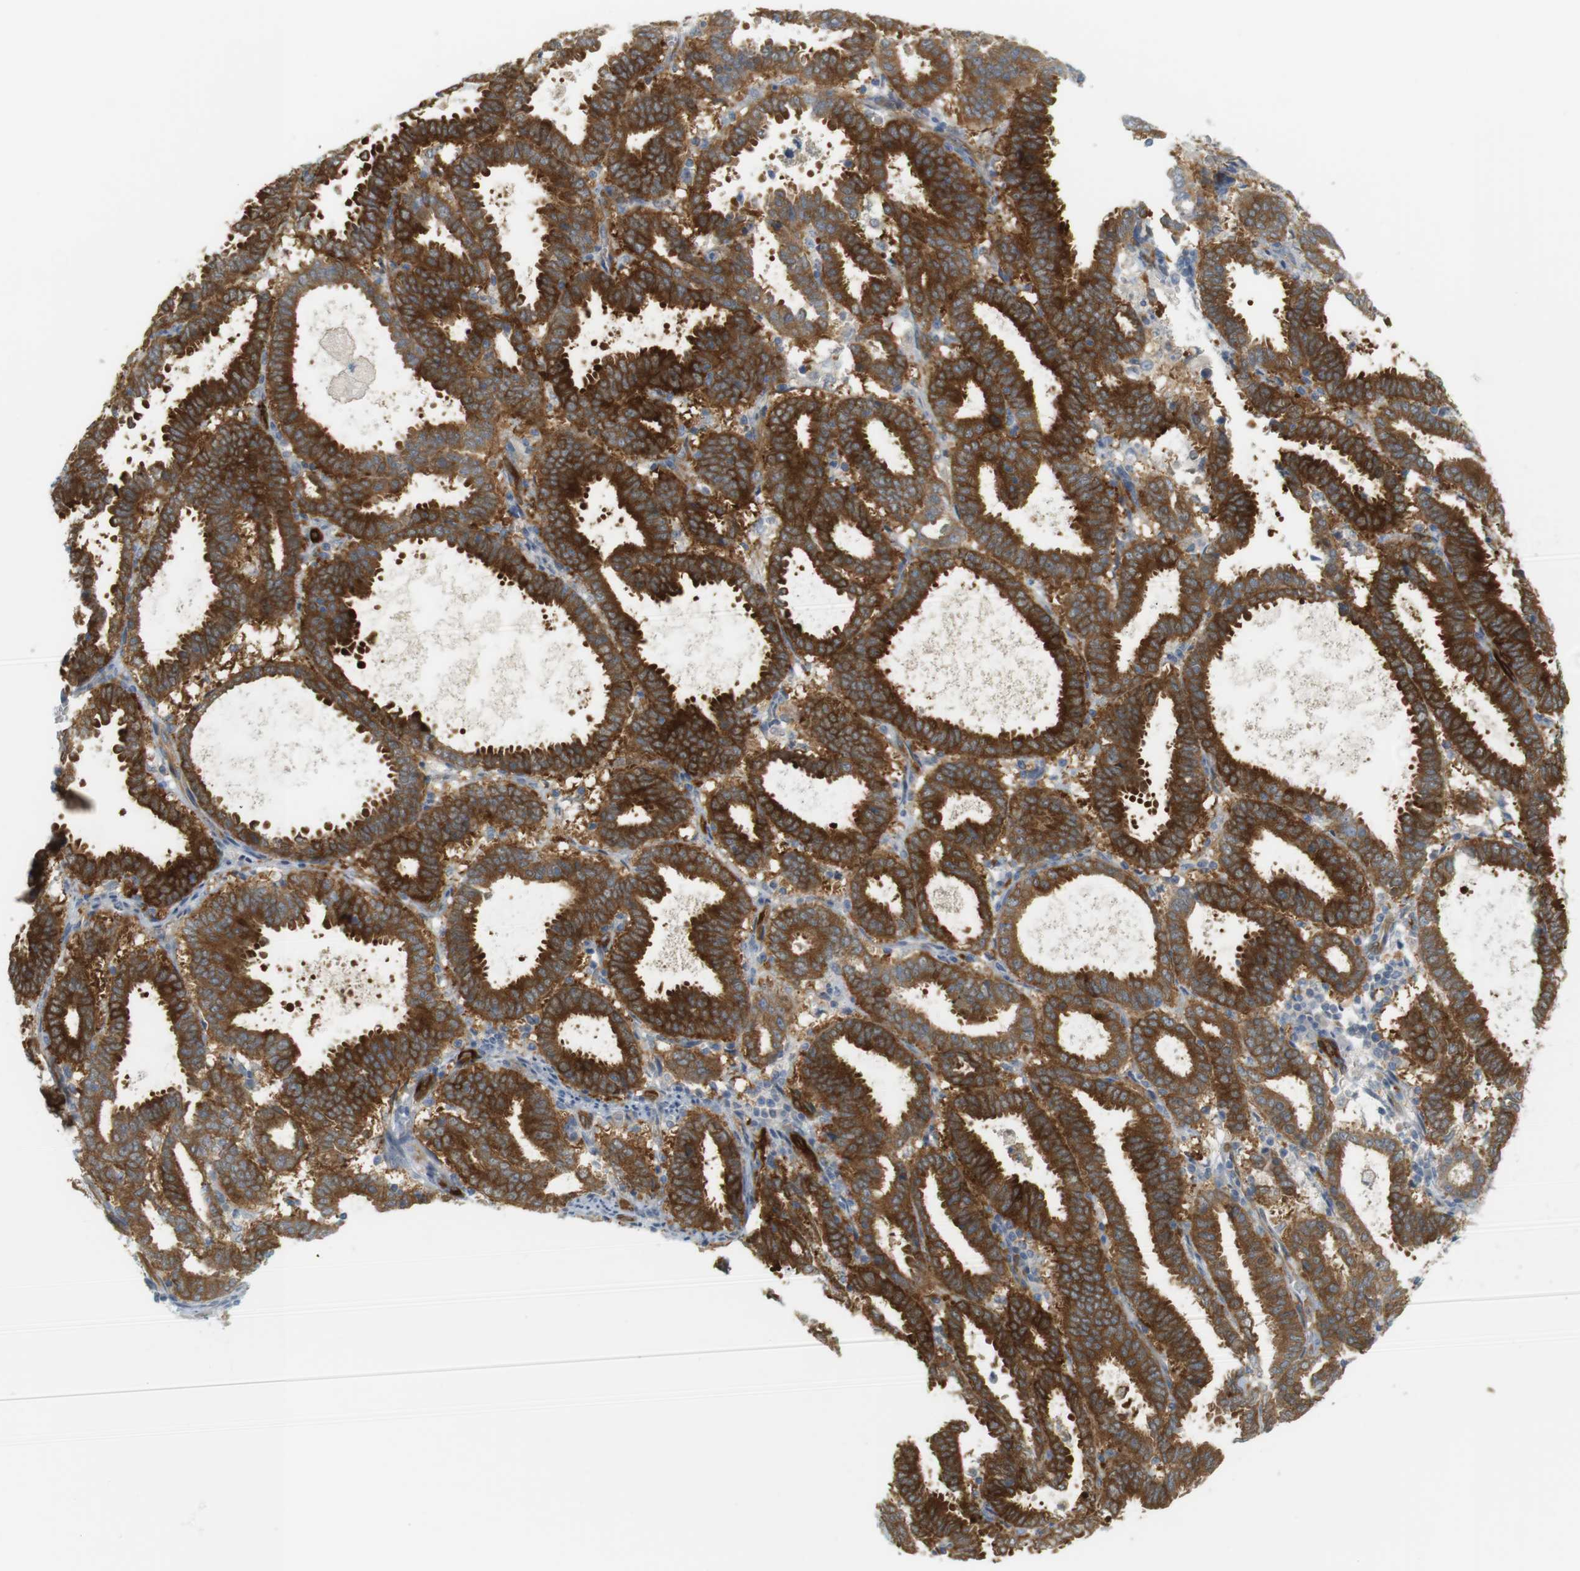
{"staining": {"intensity": "strong", "quantity": ">75%", "location": "cytoplasmic/membranous"}, "tissue": "endometrial cancer", "cell_type": "Tumor cells", "image_type": "cancer", "snomed": [{"axis": "morphology", "description": "Adenocarcinoma, NOS"}, {"axis": "topography", "description": "Uterus"}], "caption": "The photomicrograph exhibits staining of endometrial cancer, revealing strong cytoplasmic/membranous protein staining (brown color) within tumor cells.", "gene": "PDE3A", "patient": {"sex": "female", "age": 83}}